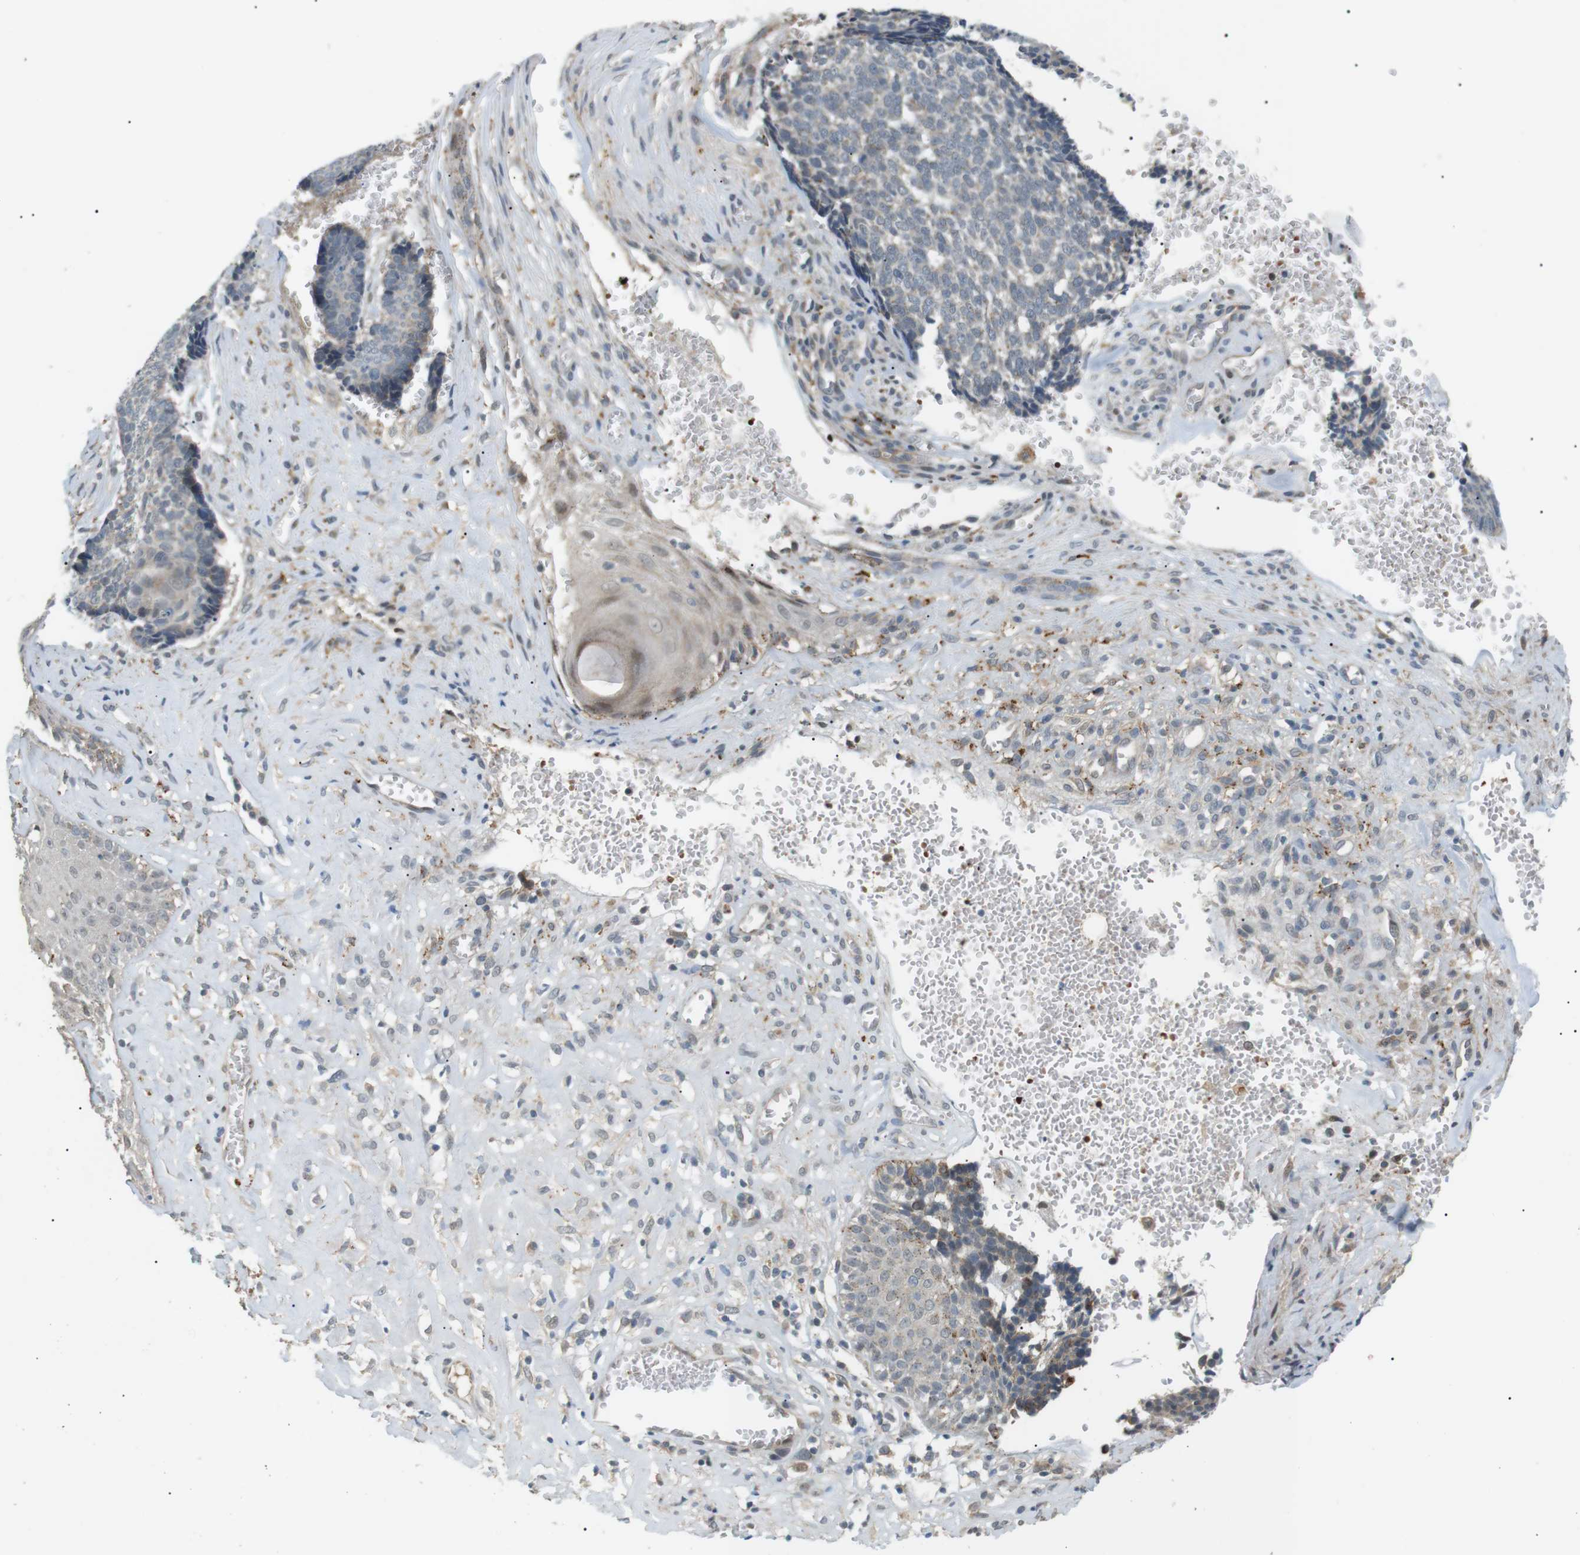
{"staining": {"intensity": "negative", "quantity": "none", "location": "none"}, "tissue": "skin cancer", "cell_type": "Tumor cells", "image_type": "cancer", "snomed": [{"axis": "morphology", "description": "Basal cell carcinoma"}, {"axis": "topography", "description": "Skin"}], "caption": "A histopathology image of human basal cell carcinoma (skin) is negative for staining in tumor cells.", "gene": "B4GALNT2", "patient": {"sex": "male", "age": 84}}